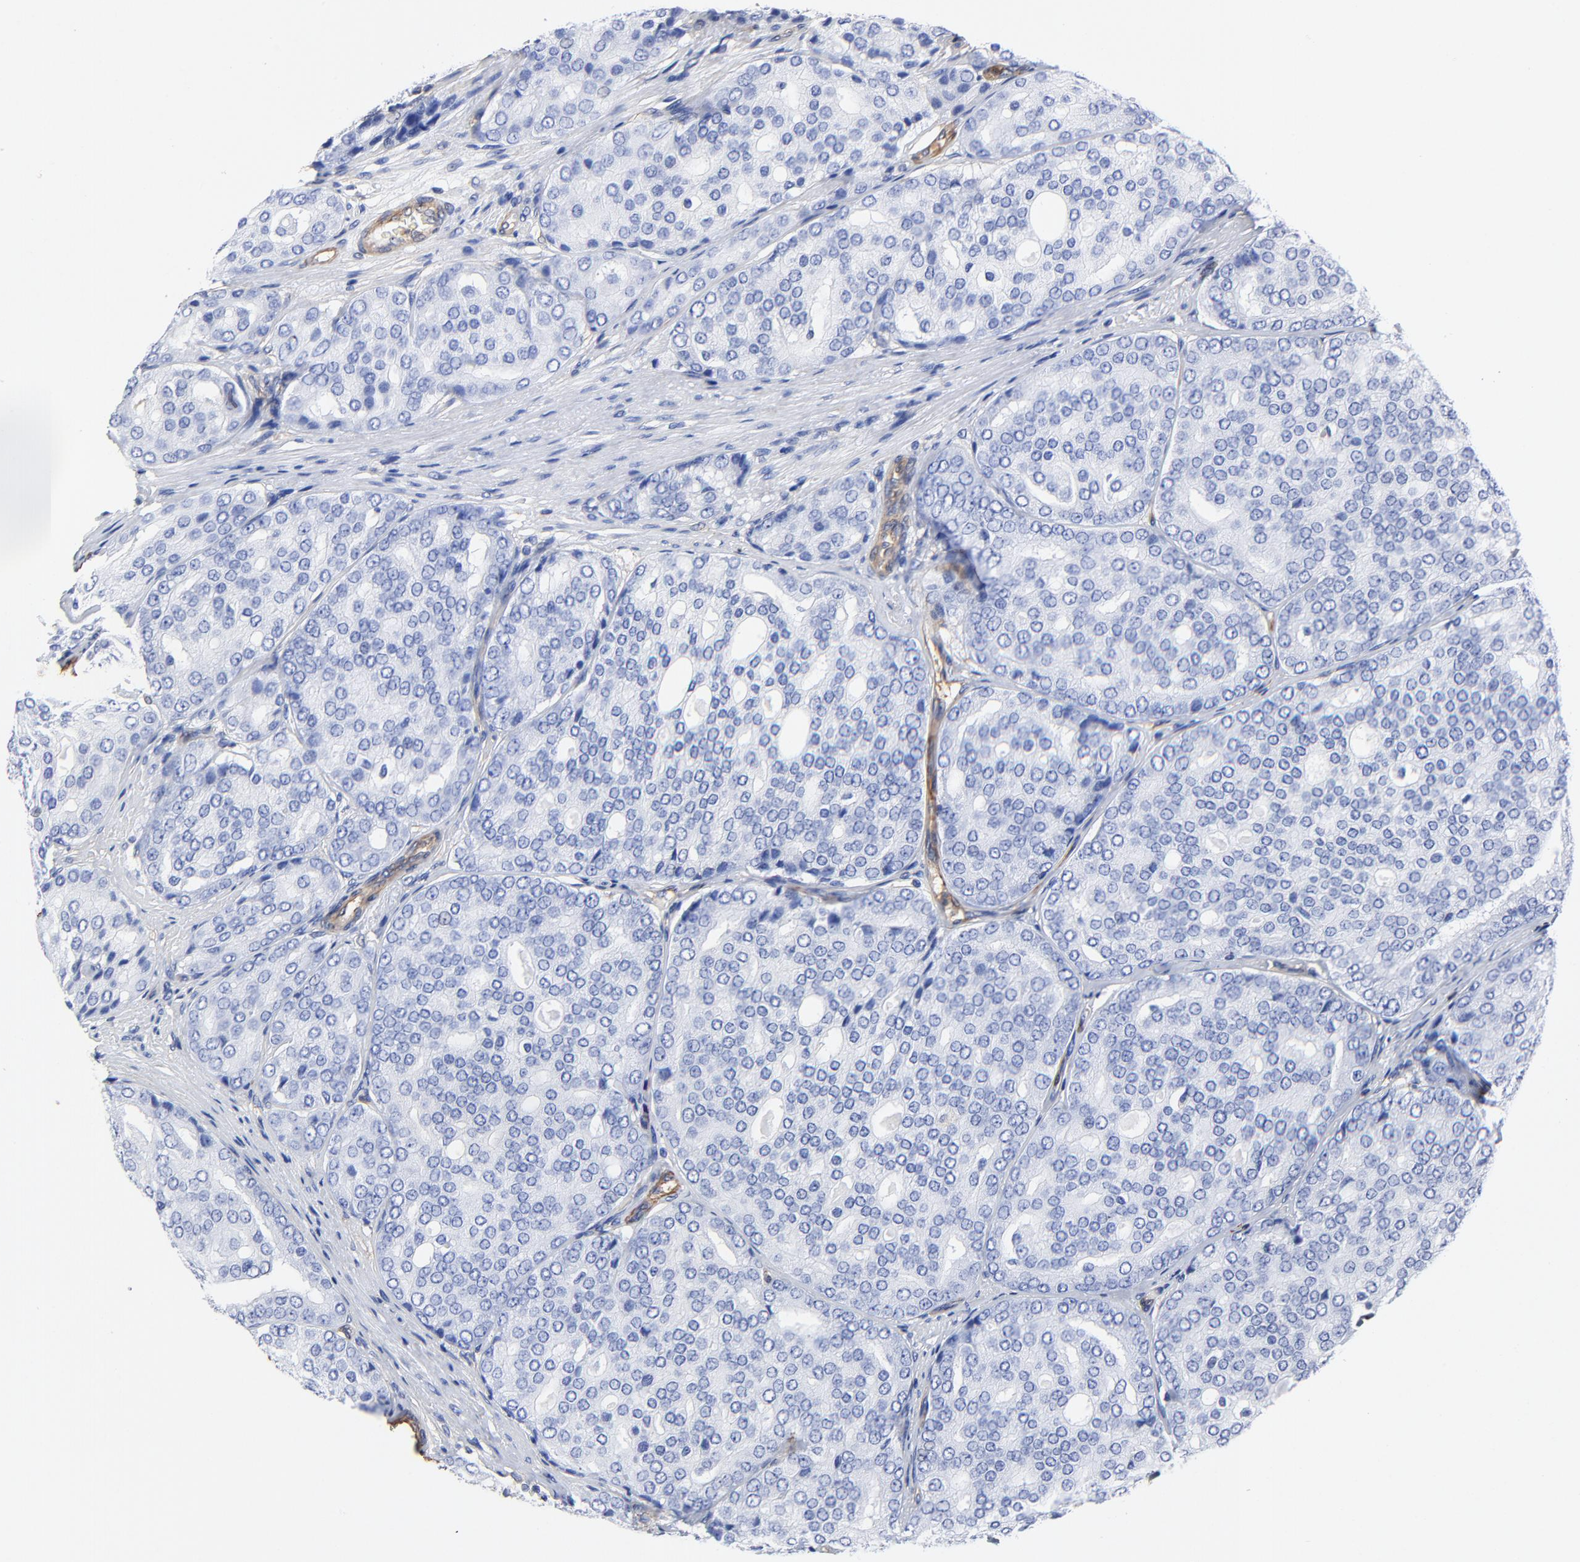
{"staining": {"intensity": "negative", "quantity": "none", "location": "none"}, "tissue": "prostate cancer", "cell_type": "Tumor cells", "image_type": "cancer", "snomed": [{"axis": "morphology", "description": "Adenocarcinoma, High grade"}, {"axis": "topography", "description": "Prostate"}], "caption": "The histopathology image demonstrates no staining of tumor cells in prostate cancer. The staining is performed using DAB brown chromogen with nuclei counter-stained in using hematoxylin.", "gene": "TAGLN2", "patient": {"sex": "male", "age": 64}}